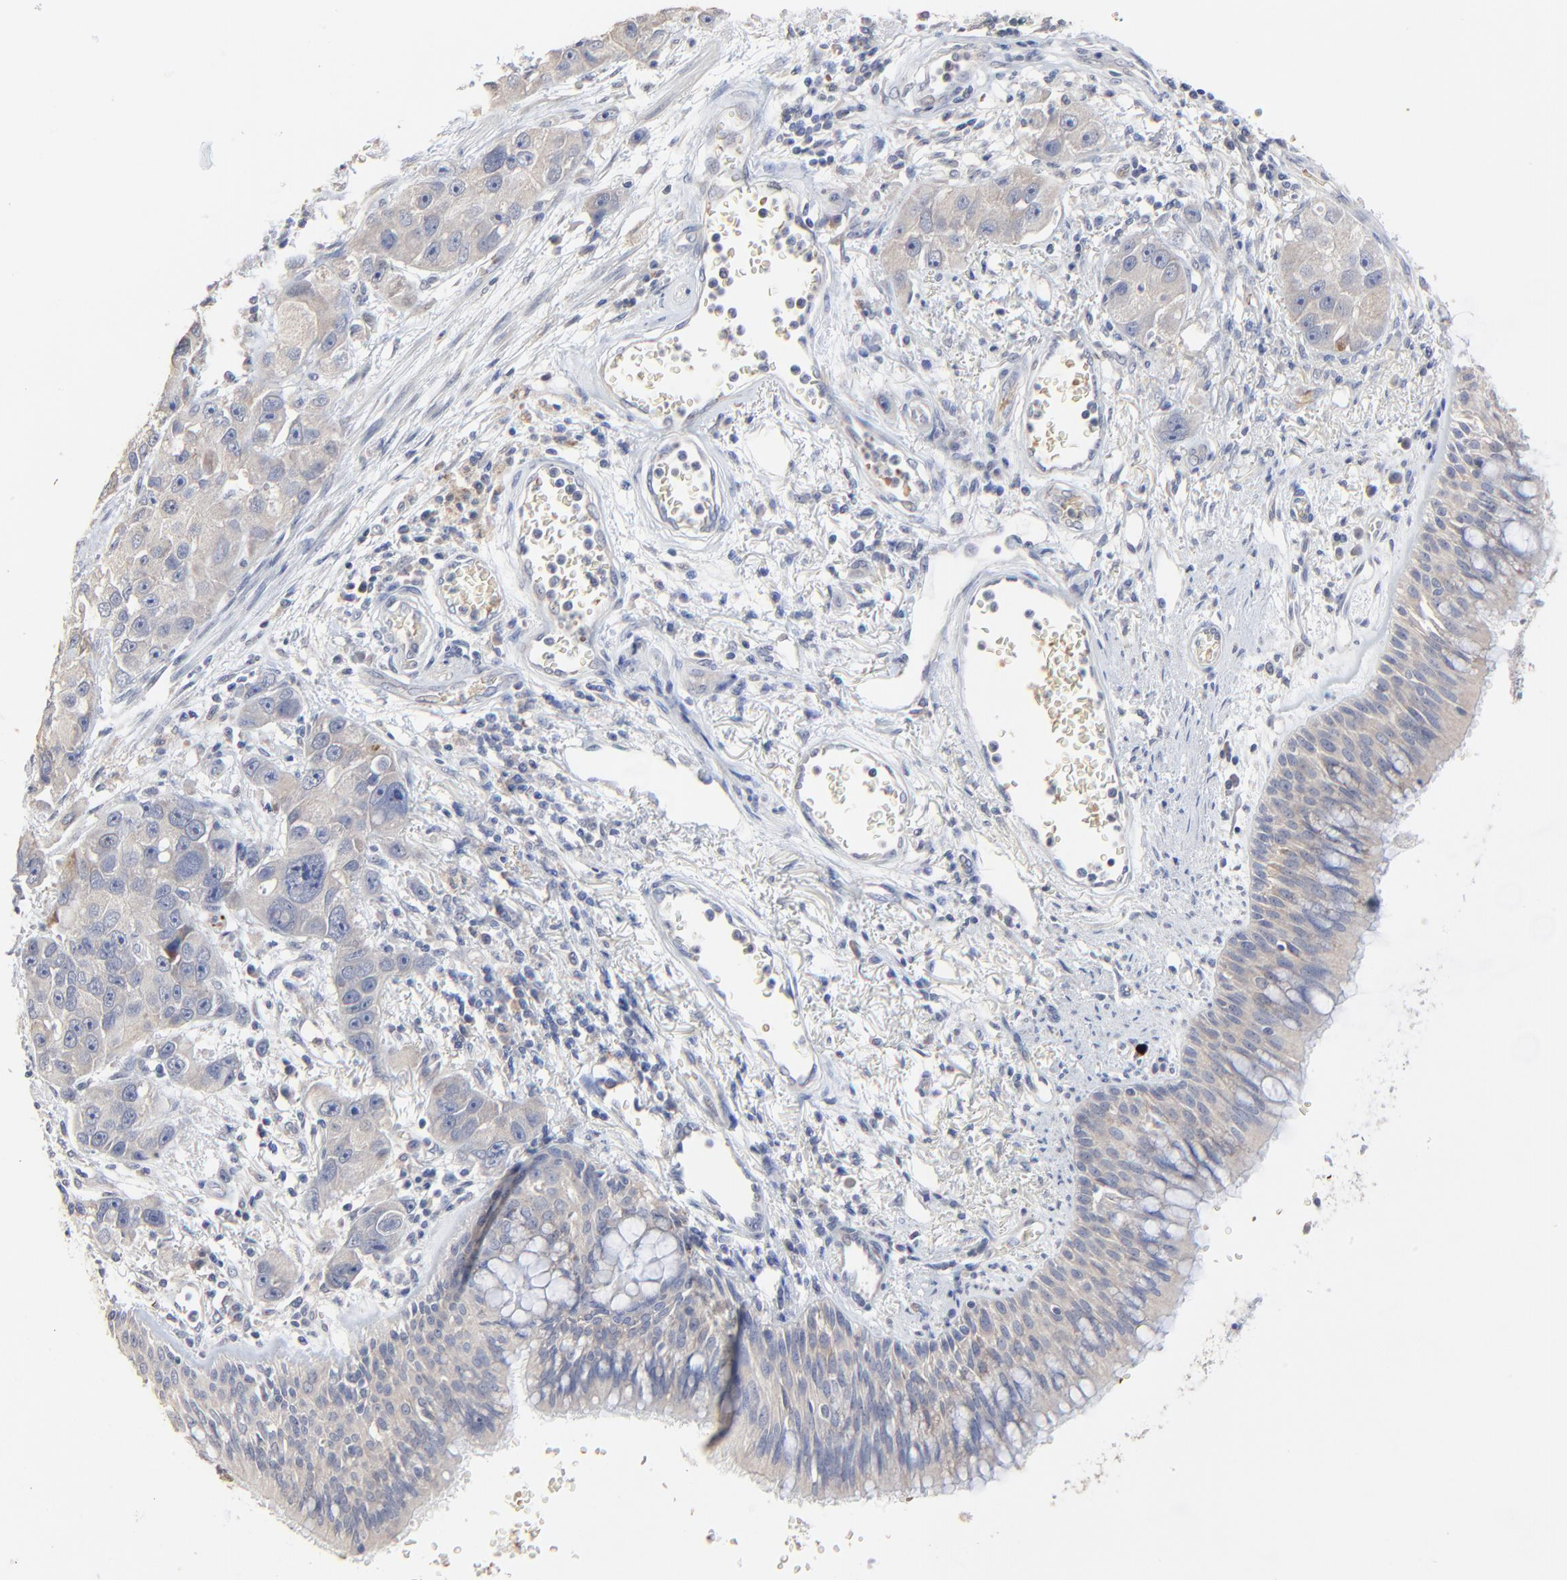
{"staining": {"intensity": "weak", "quantity": ">75%", "location": "cytoplasmic/membranous"}, "tissue": "bronchus", "cell_type": "Respiratory epithelial cells", "image_type": "normal", "snomed": [{"axis": "morphology", "description": "Normal tissue, NOS"}, {"axis": "morphology", "description": "Adenocarcinoma, NOS"}, {"axis": "morphology", "description": "Adenocarcinoma, metastatic, NOS"}, {"axis": "topography", "description": "Lymph node"}, {"axis": "topography", "description": "Bronchus"}, {"axis": "topography", "description": "Lung"}], "caption": "Protein staining reveals weak cytoplasmic/membranous staining in about >75% of respiratory epithelial cells in unremarkable bronchus.", "gene": "FANCB", "patient": {"sex": "female", "age": 54}}